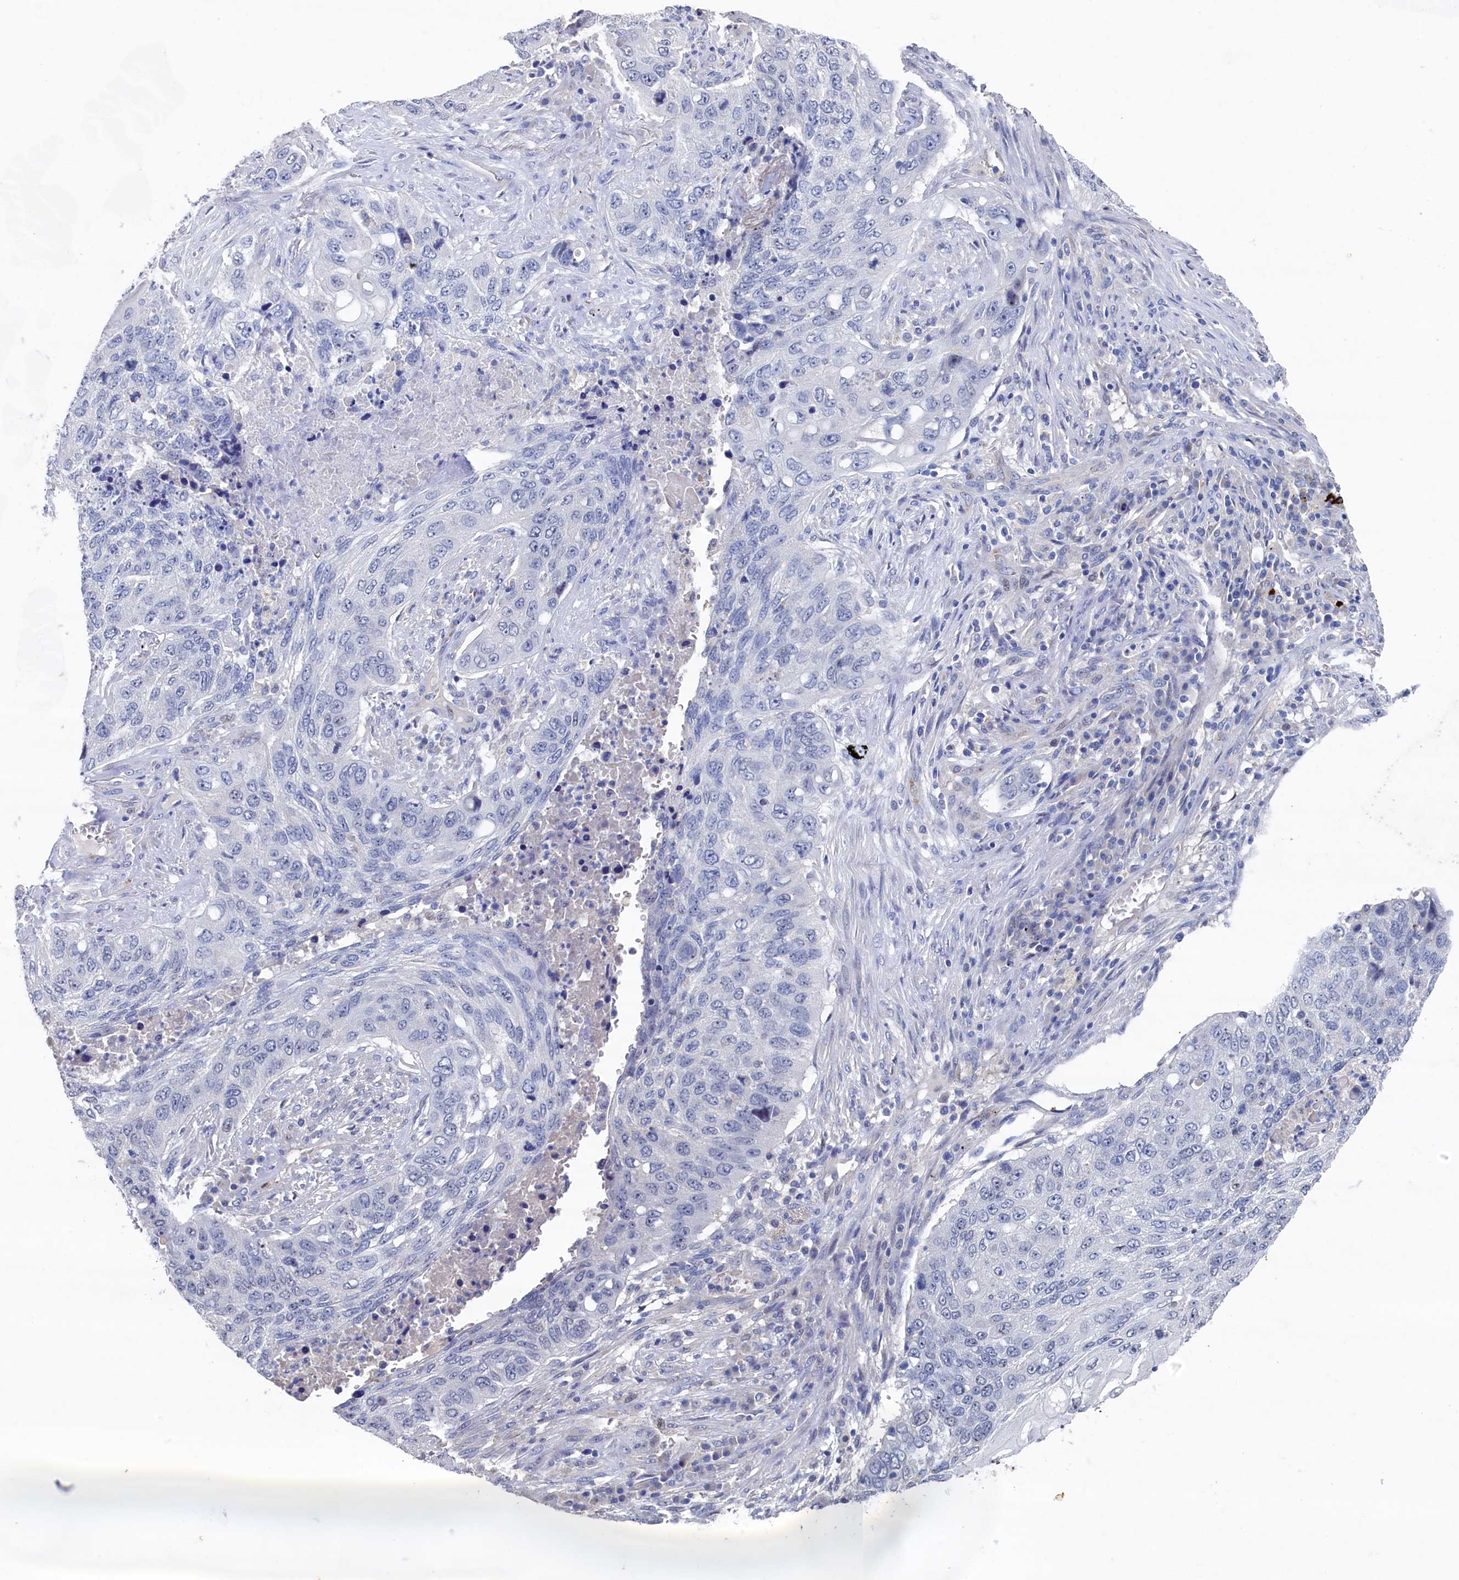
{"staining": {"intensity": "negative", "quantity": "none", "location": "none"}, "tissue": "lung cancer", "cell_type": "Tumor cells", "image_type": "cancer", "snomed": [{"axis": "morphology", "description": "Squamous cell carcinoma, NOS"}, {"axis": "topography", "description": "Lung"}], "caption": "The image displays no staining of tumor cells in lung cancer (squamous cell carcinoma).", "gene": "CBLIF", "patient": {"sex": "female", "age": 63}}